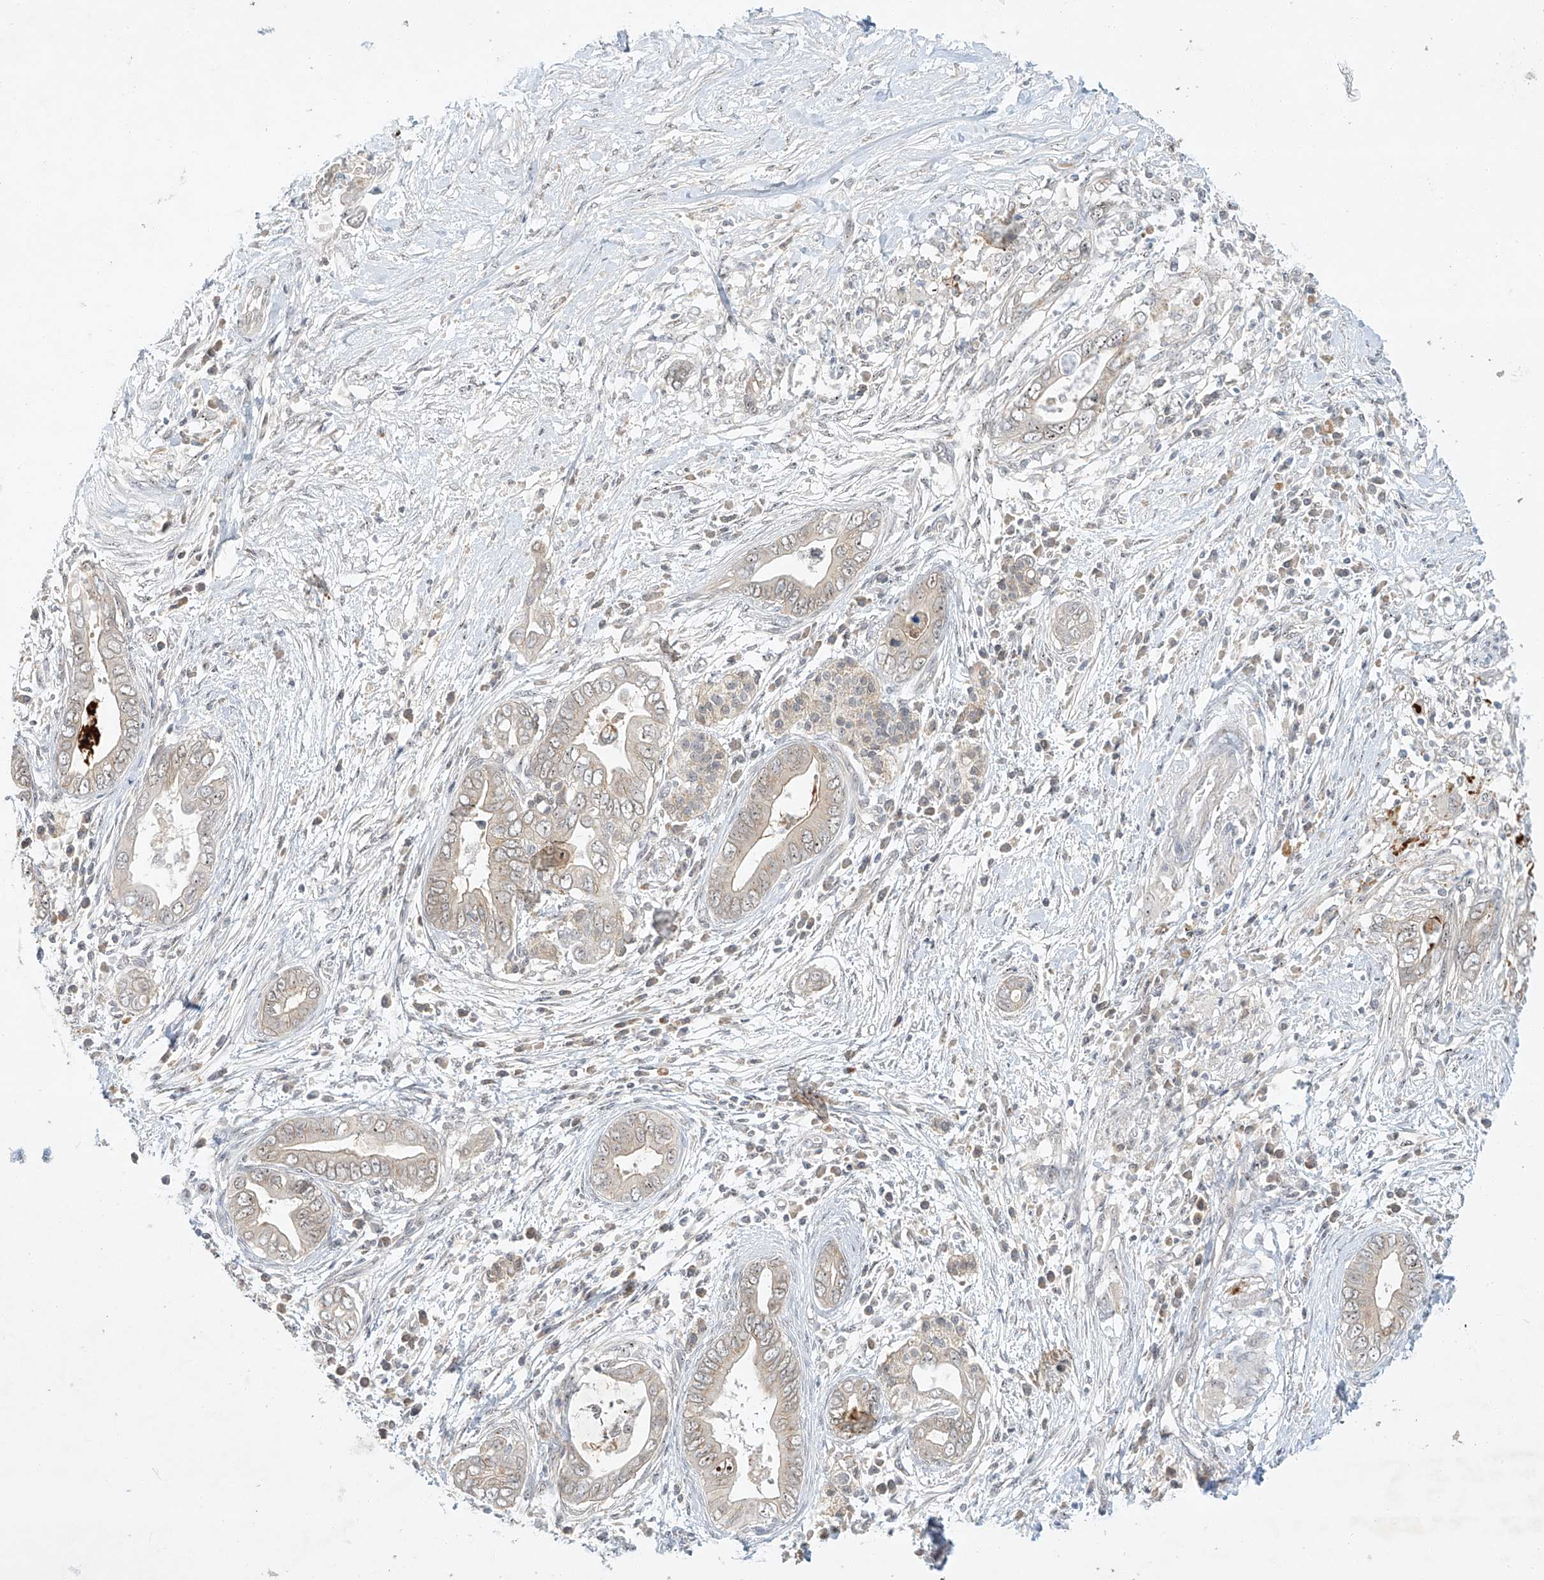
{"staining": {"intensity": "moderate", "quantity": "<25%", "location": "cytoplasmic/membranous,nuclear"}, "tissue": "pancreatic cancer", "cell_type": "Tumor cells", "image_type": "cancer", "snomed": [{"axis": "morphology", "description": "Adenocarcinoma, NOS"}, {"axis": "topography", "description": "Pancreas"}], "caption": "Protein positivity by immunohistochemistry demonstrates moderate cytoplasmic/membranous and nuclear positivity in approximately <25% of tumor cells in pancreatic adenocarcinoma. The protein is shown in brown color, while the nuclei are stained blue.", "gene": "PAK6", "patient": {"sex": "male", "age": 75}}